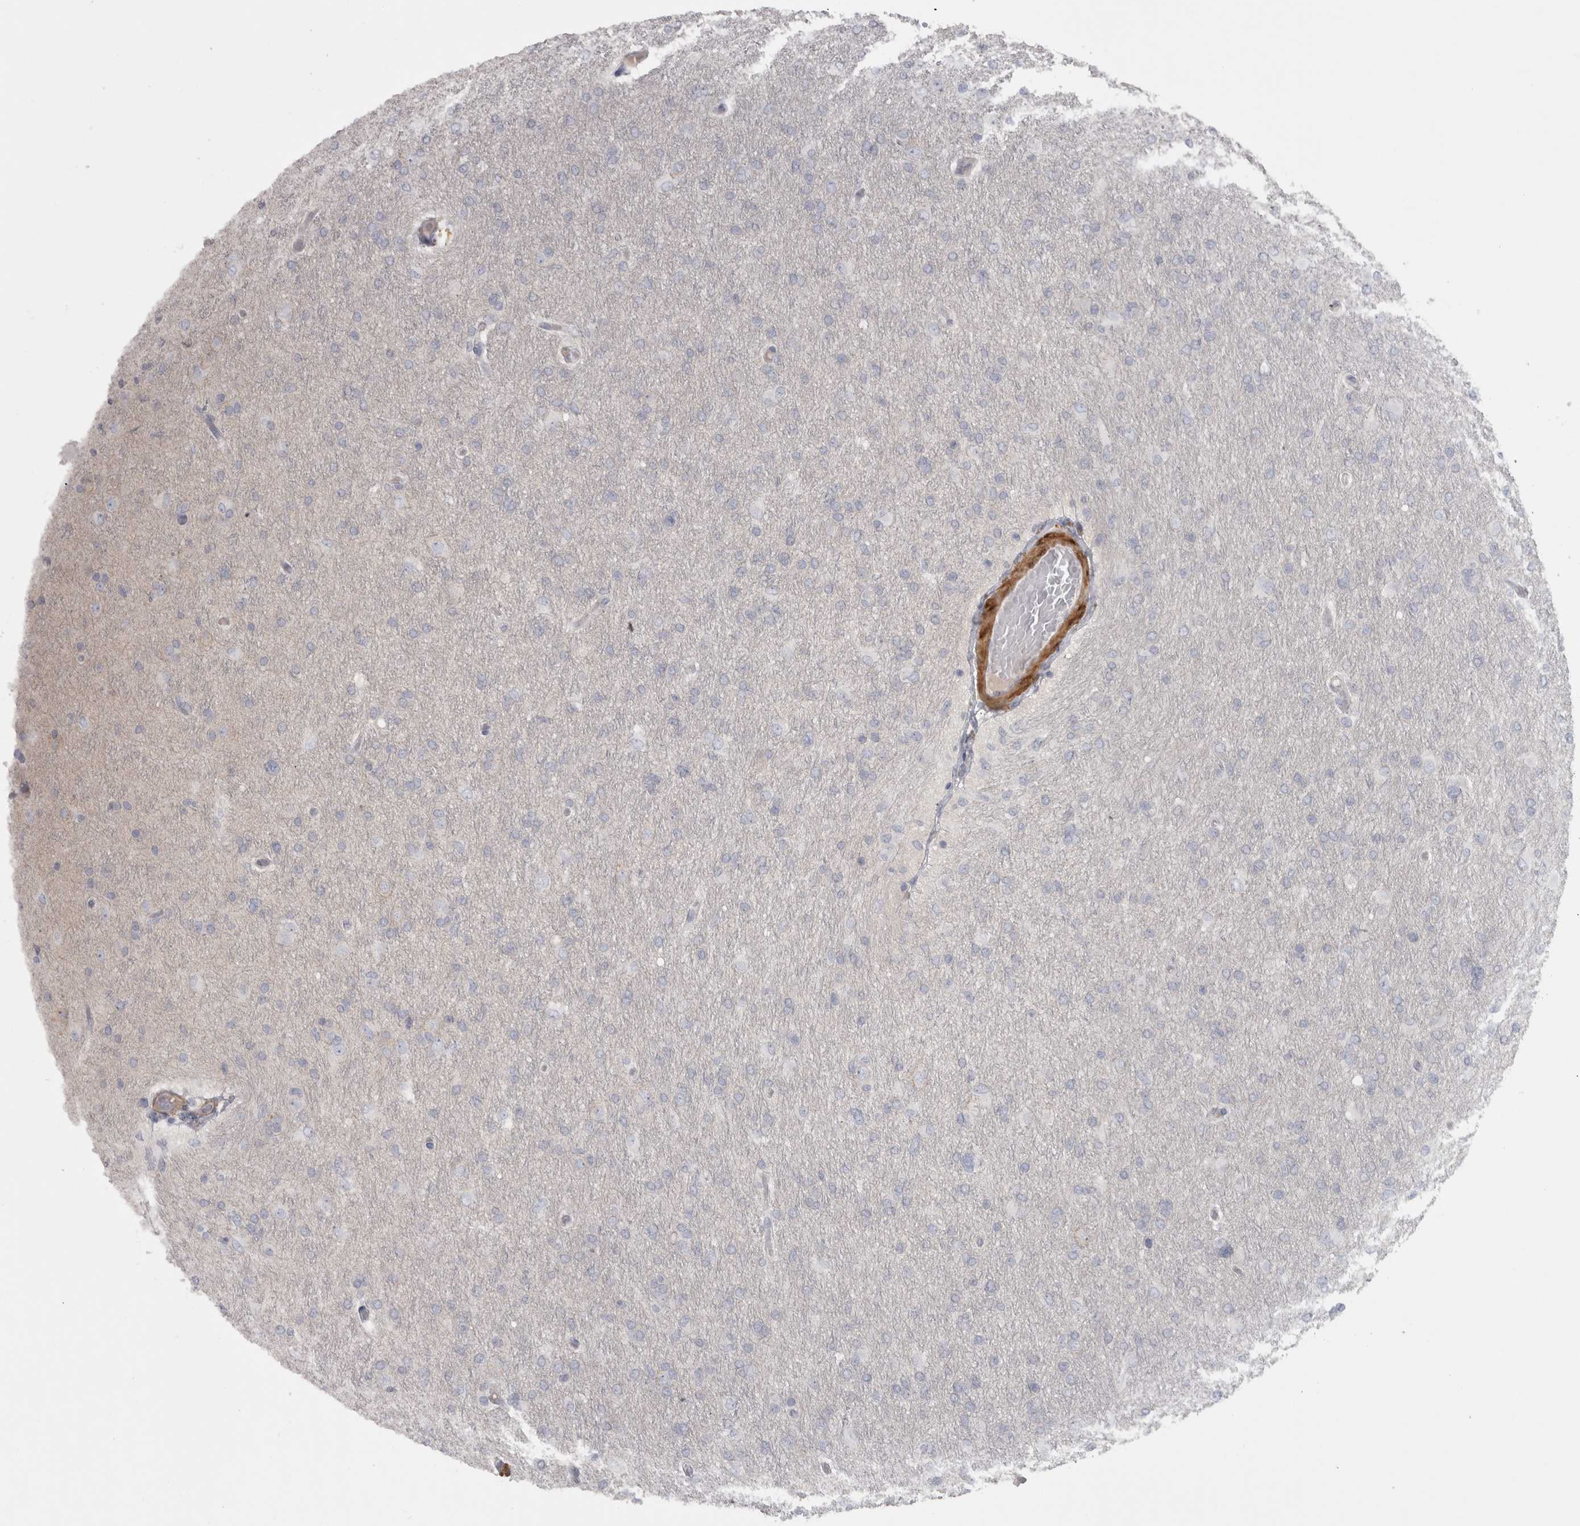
{"staining": {"intensity": "negative", "quantity": "none", "location": "none"}, "tissue": "glioma", "cell_type": "Tumor cells", "image_type": "cancer", "snomed": [{"axis": "morphology", "description": "Glioma, malignant, High grade"}, {"axis": "topography", "description": "Cerebral cortex"}], "caption": "High magnification brightfield microscopy of glioma stained with DAB (brown) and counterstained with hematoxylin (blue): tumor cells show no significant positivity.", "gene": "PPP1R12B", "patient": {"sex": "female", "age": 36}}